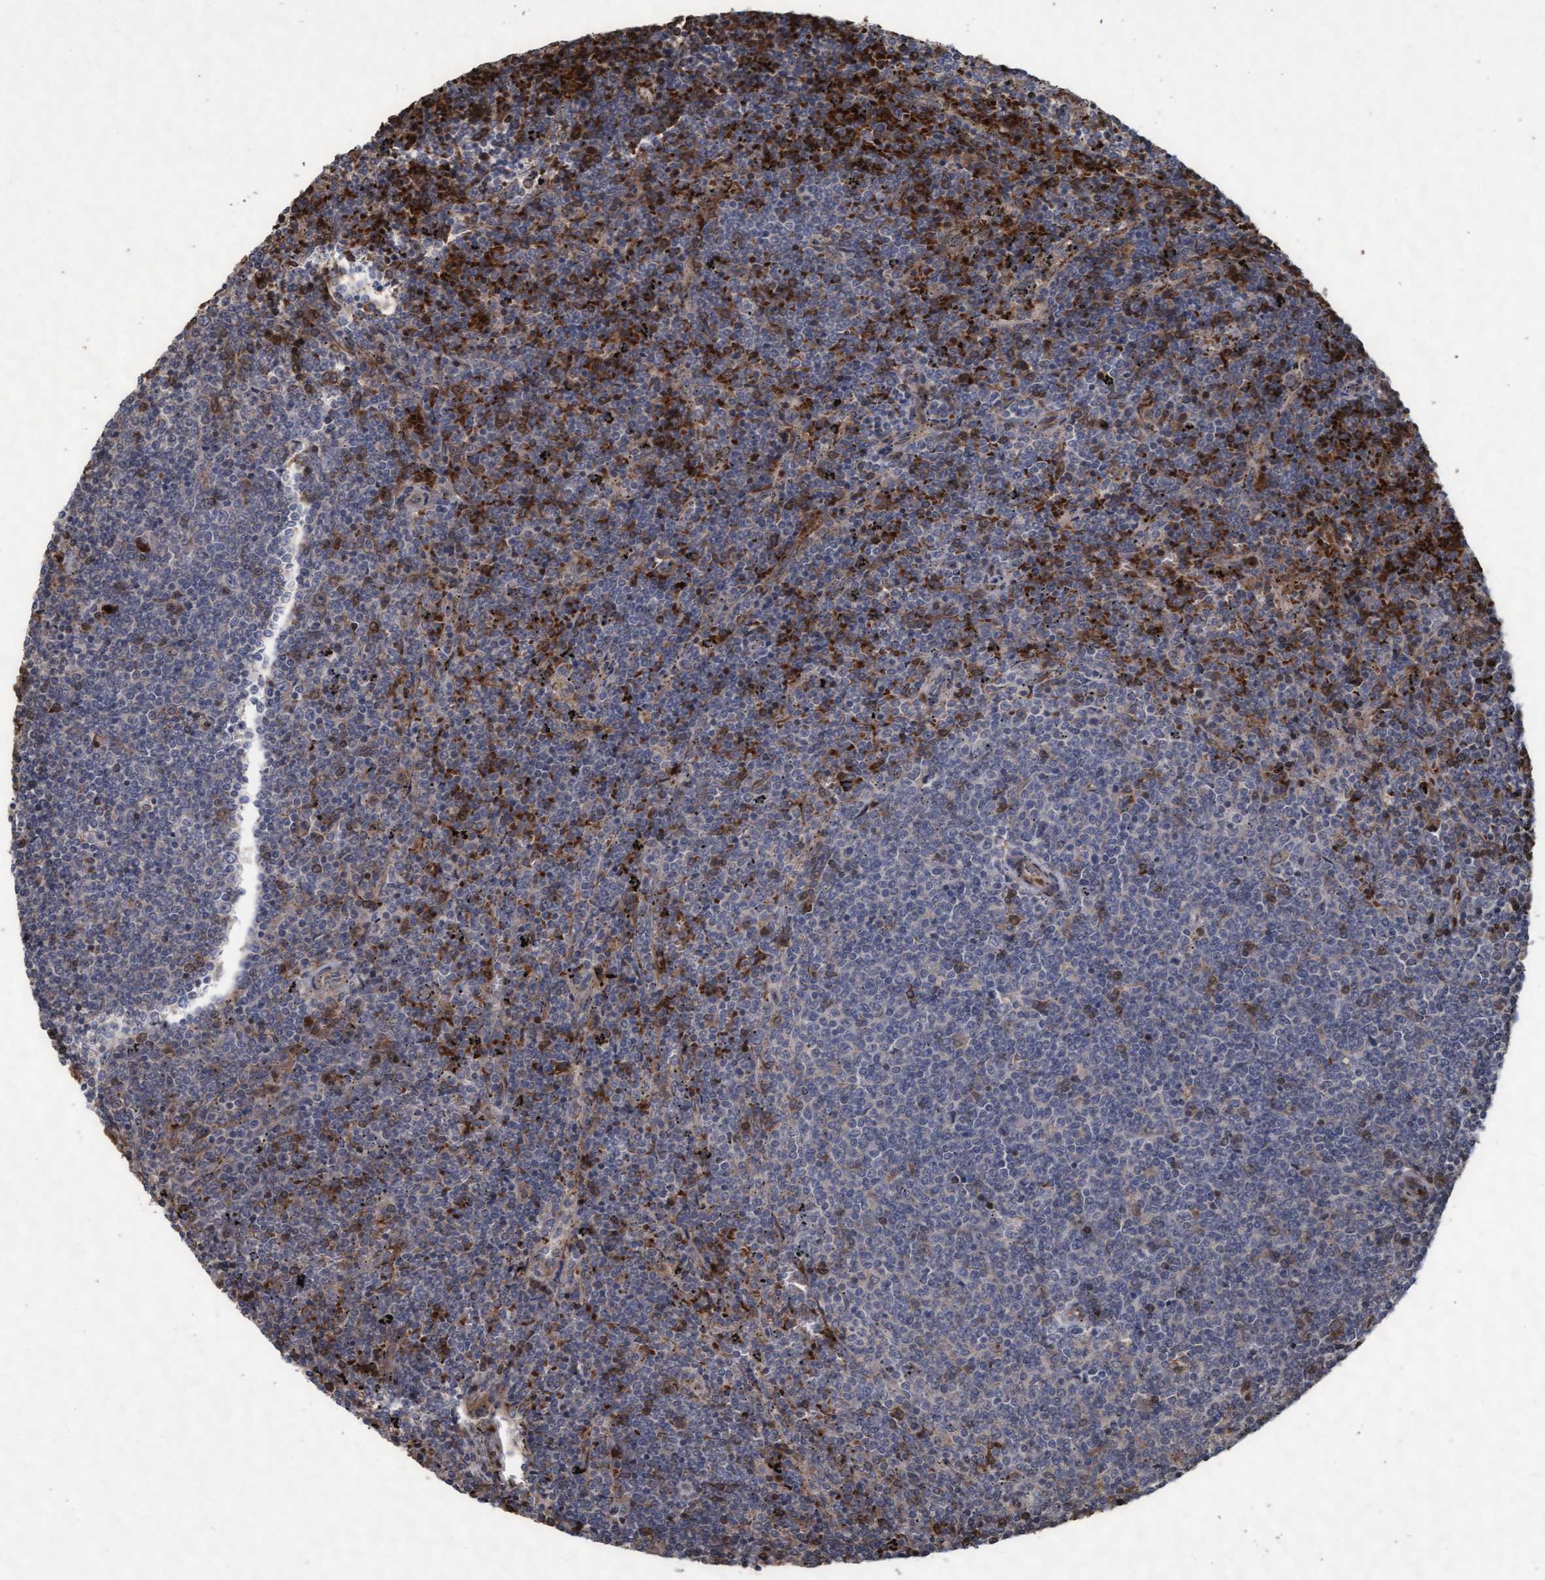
{"staining": {"intensity": "moderate", "quantity": "<25%", "location": "cytoplasmic/membranous"}, "tissue": "lymphoma", "cell_type": "Tumor cells", "image_type": "cancer", "snomed": [{"axis": "morphology", "description": "Malignant lymphoma, non-Hodgkin's type, Low grade"}, {"axis": "topography", "description": "Spleen"}], "caption": "Protein staining shows moderate cytoplasmic/membranous staining in approximately <25% of tumor cells in lymphoma.", "gene": "KCNC2", "patient": {"sex": "female", "age": 50}}